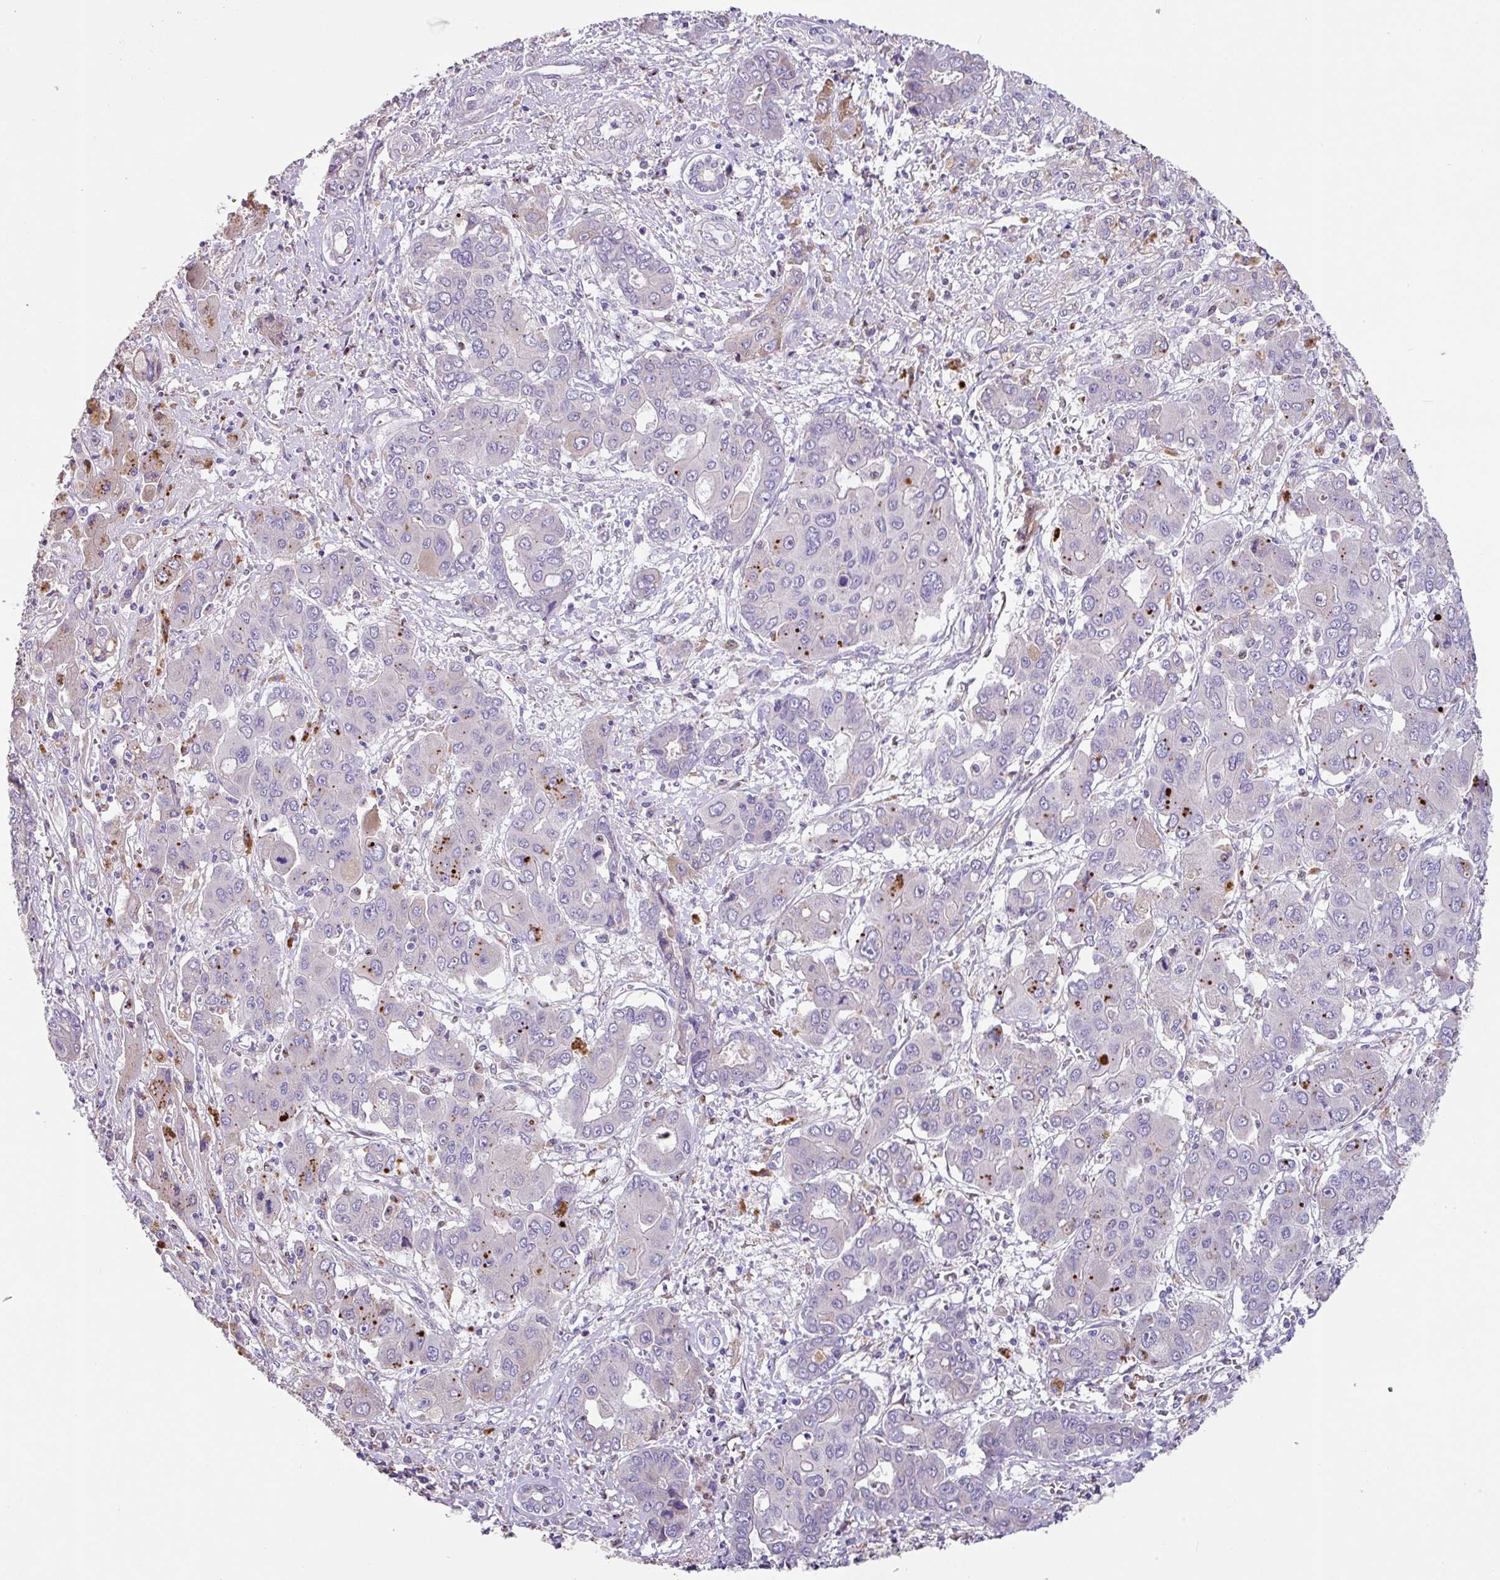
{"staining": {"intensity": "moderate", "quantity": "<25%", "location": "cytoplasmic/membranous"}, "tissue": "liver cancer", "cell_type": "Tumor cells", "image_type": "cancer", "snomed": [{"axis": "morphology", "description": "Cholangiocarcinoma"}, {"axis": "topography", "description": "Liver"}], "caption": "A brown stain labels moderate cytoplasmic/membranous positivity of a protein in human liver cancer tumor cells. Immunohistochemistry (ihc) stains the protein in brown and the nuclei are stained blue.", "gene": "ZG16", "patient": {"sex": "male", "age": 67}}